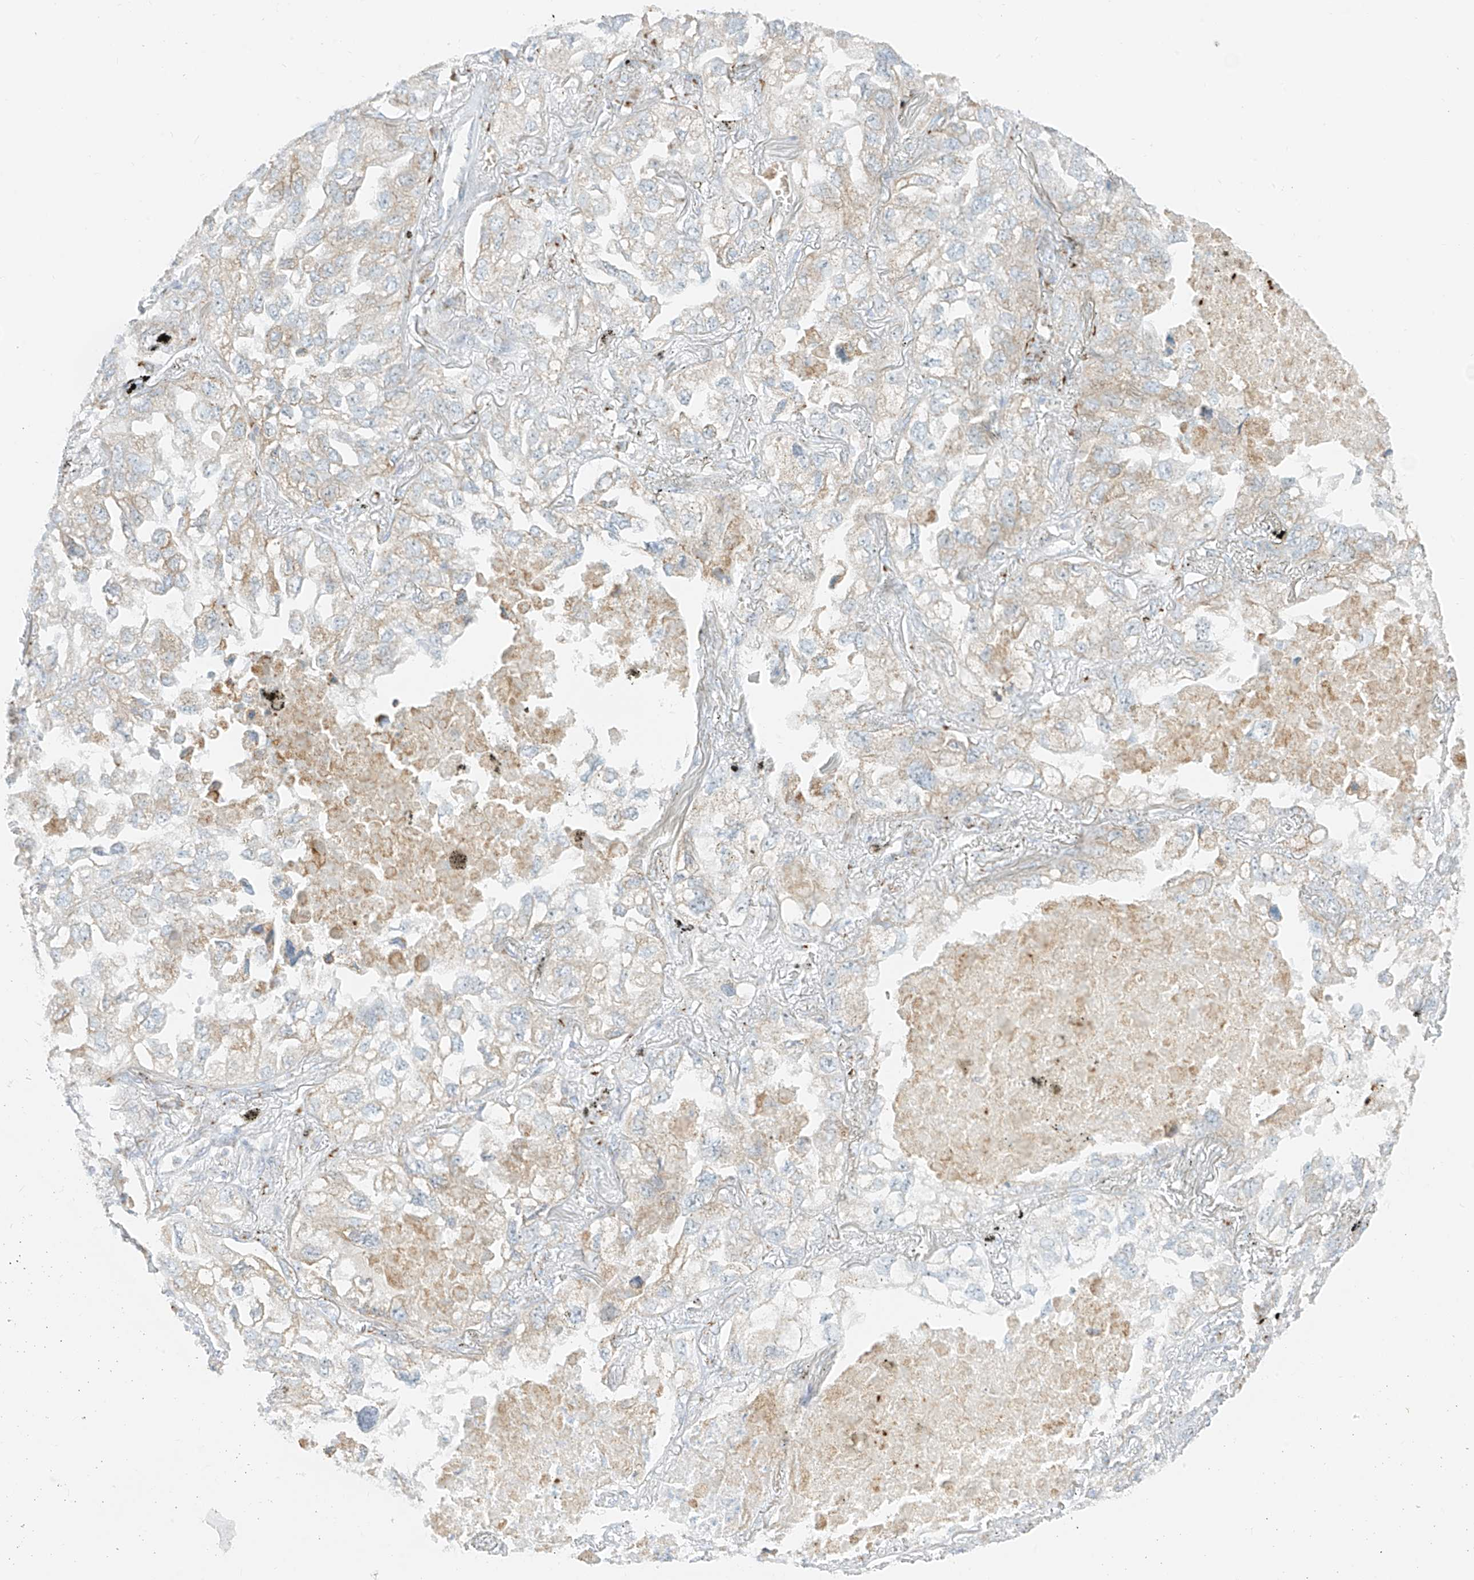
{"staining": {"intensity": "negative", "quantity": "none", "location": "none"}, "tissue": "lung cancer", "cell_type": "Tumor cells", "image_type": "cancer", "snomed": [{"axis": "morphology", "description": "Adenocarcinoma, NOS"}, {"axis": "topography", "description": "Lung"}], "caption": "High power microscopy histopathology image of an immunohistochemistry (IHC) histopathology image of lung adenocarcinoma, revealing no significant staining in tumor cells.", "gene": "TMEM87B", "patient": {"sex": "male", "age": 65}}